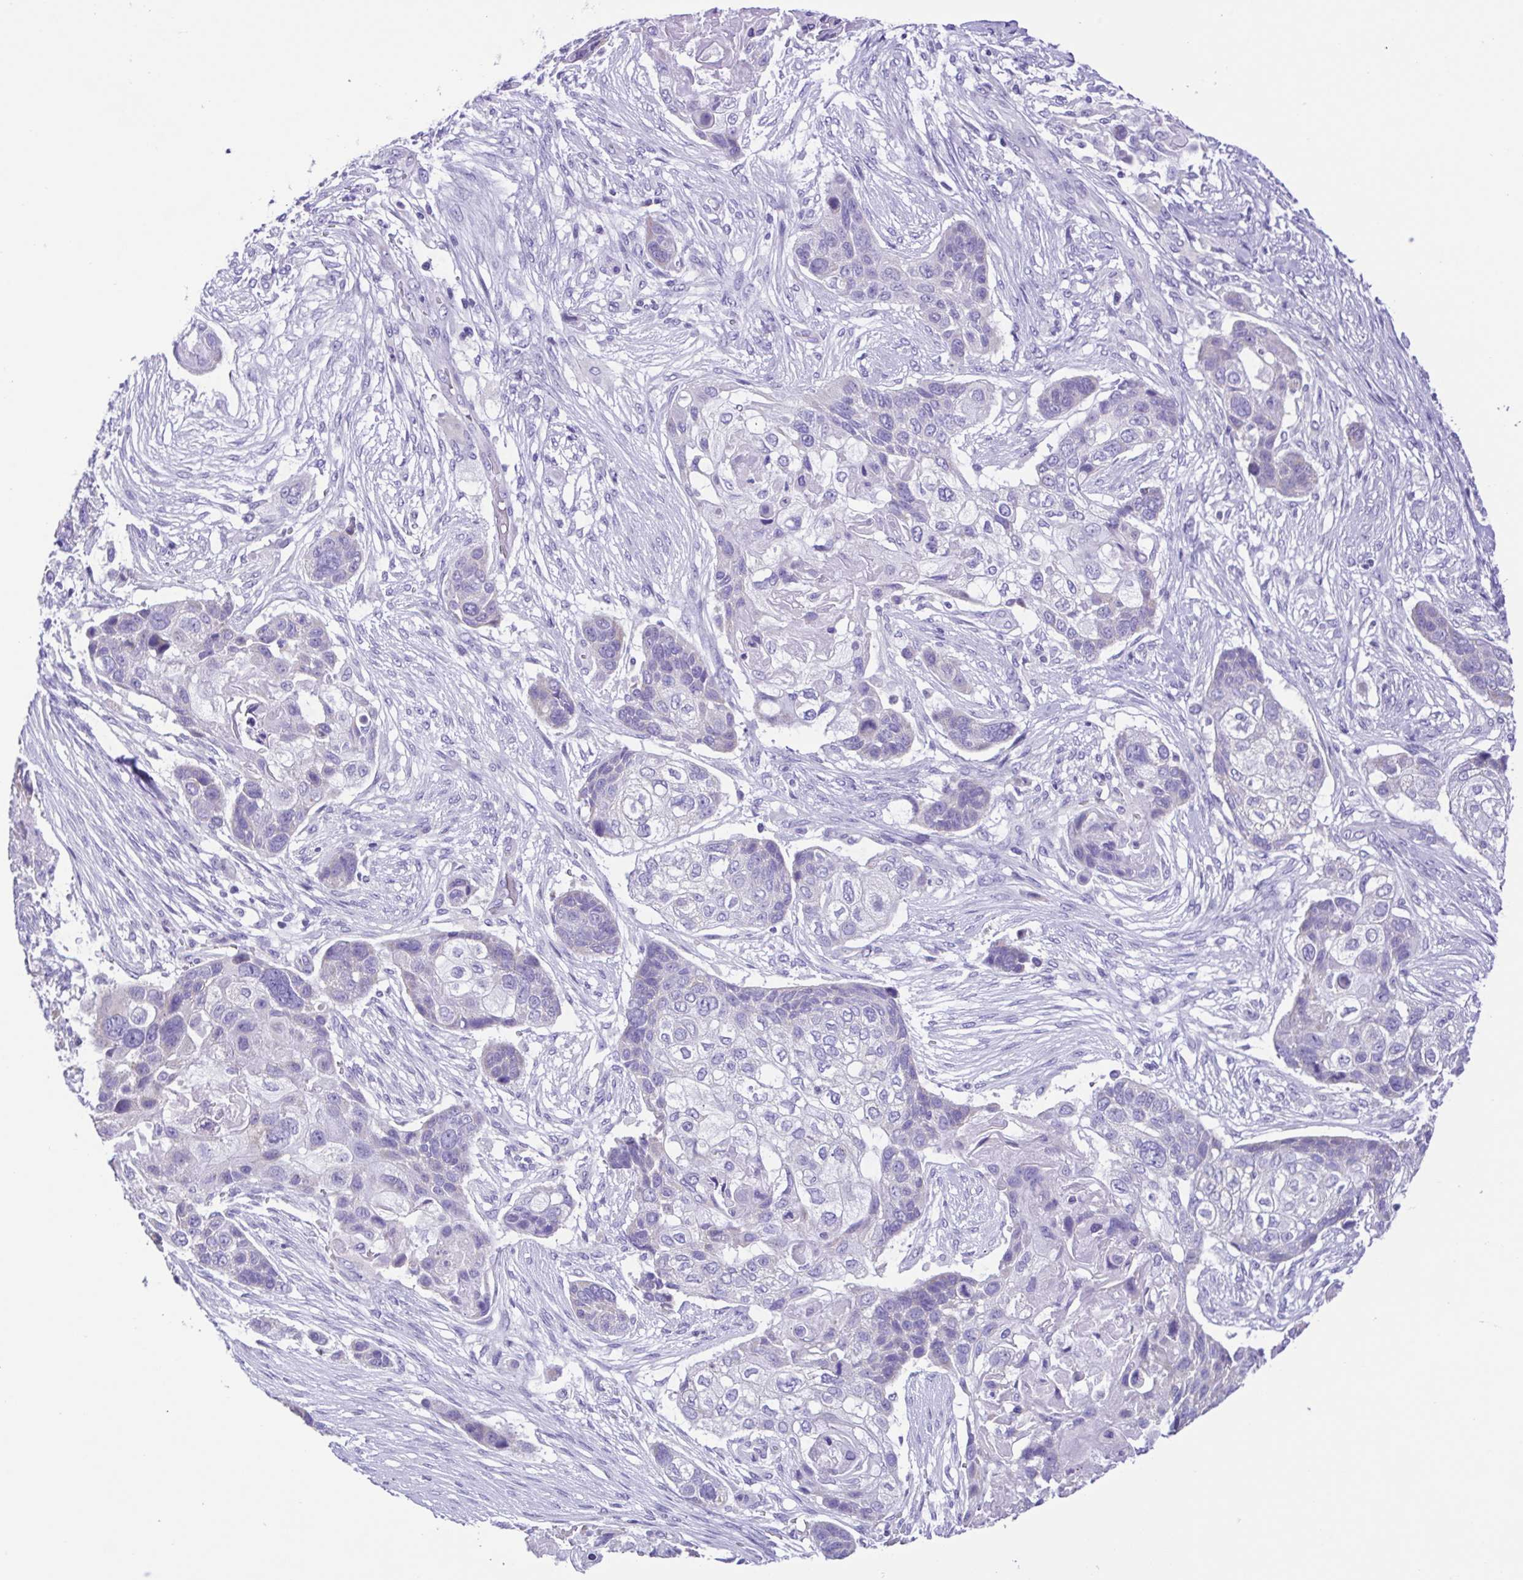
{"staining": {"intensity": "negative", "quantity": "none", "location": "none"}, "tissue": "lung cancer", "cell_type": "Tumor cells", "image_type": "cancer", "snomed": [{"axis": "morphology", "description": "Squamous cell carcinoma, NOS"}, {"axis": "topography", "description": "Lung"}], "caption": "Protein analysis of lung cancer demonstrates no significant positivity in tumor cells.", "gene": "CD72", "patient": {"sex": "male", "age": 69}}